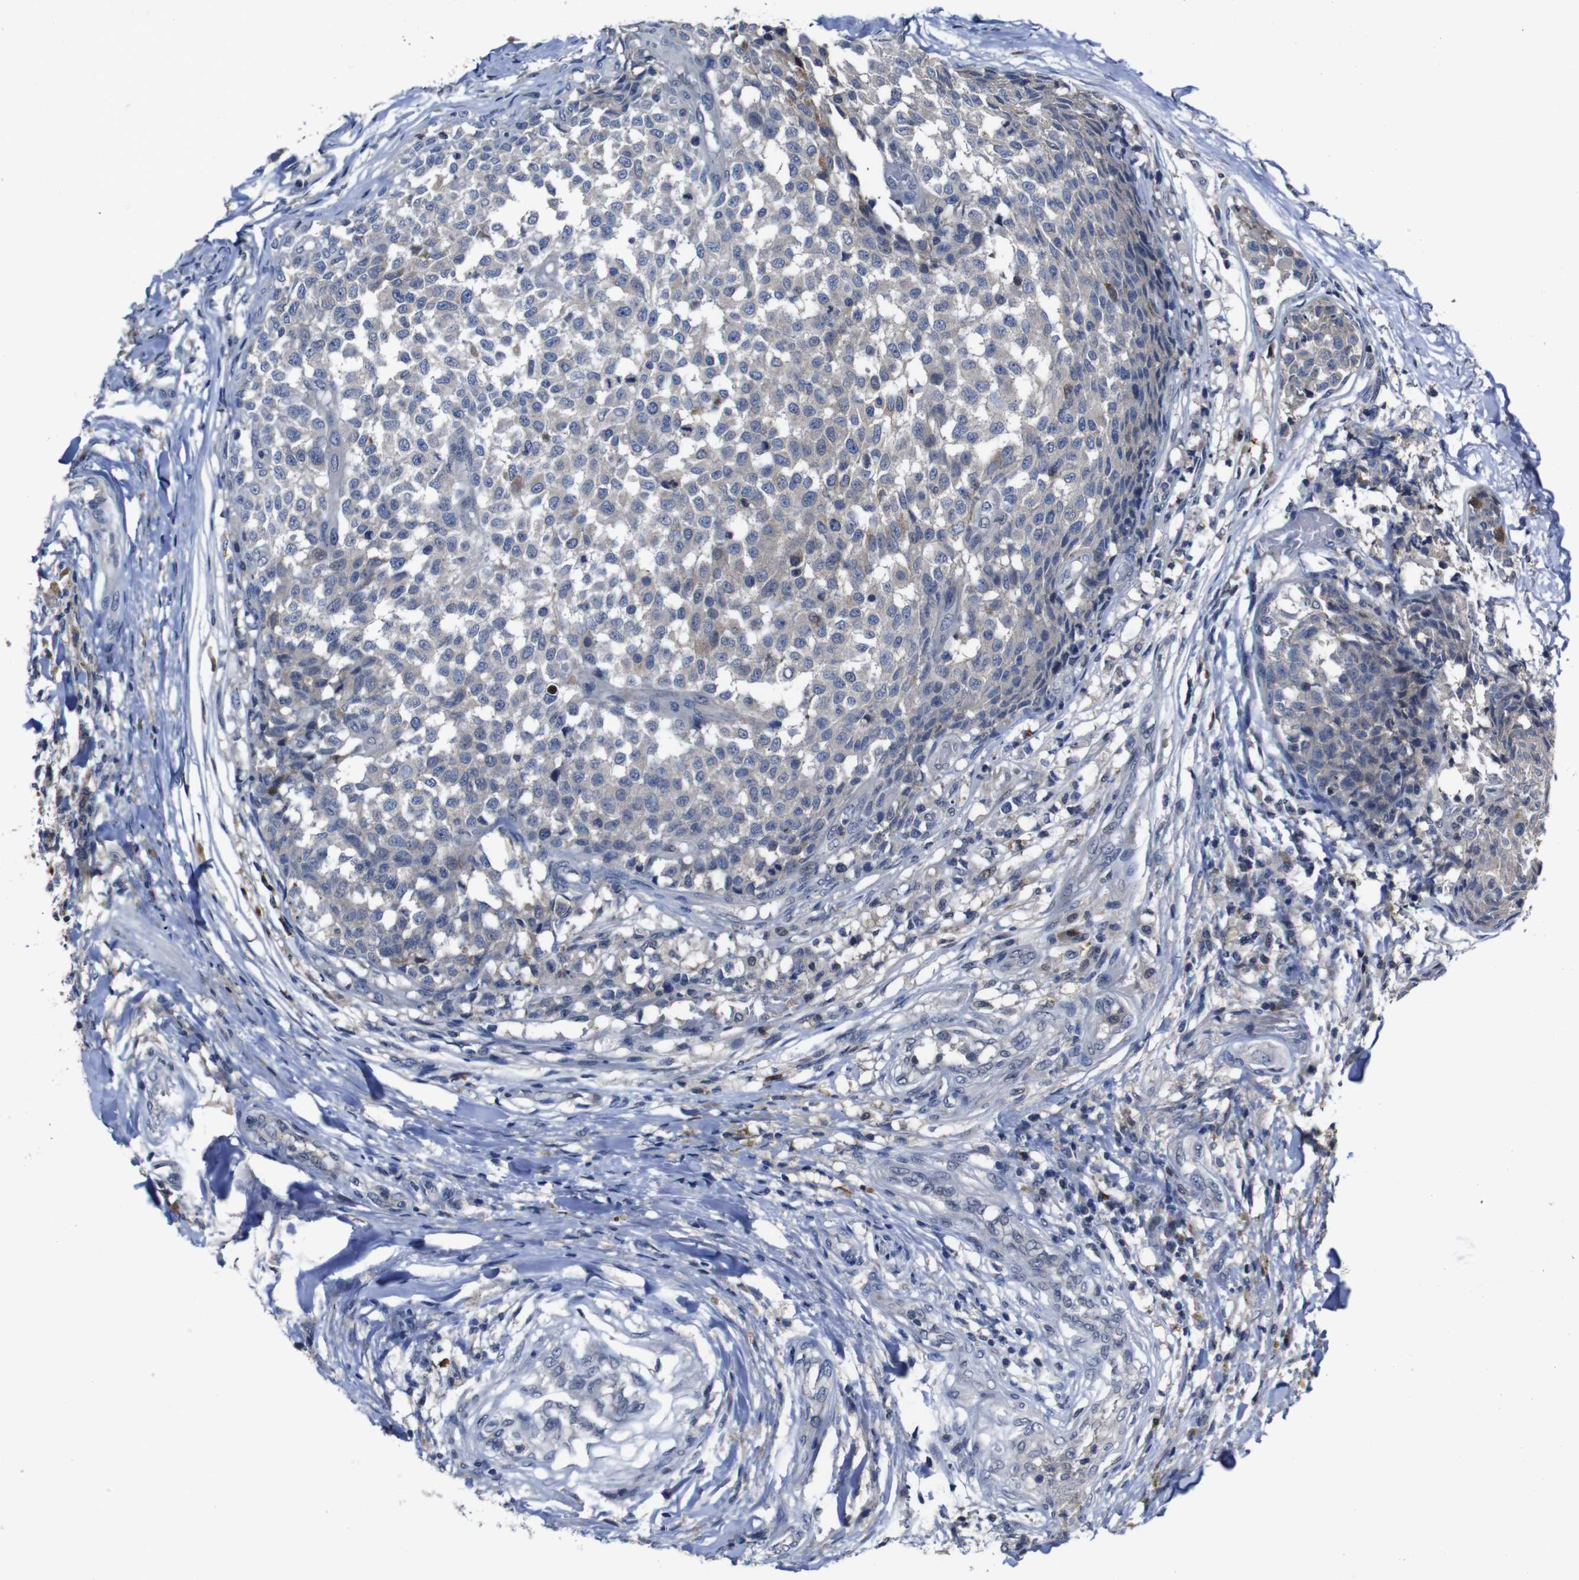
{"staining": {"intensity": "negative", "quantity": "none", "location": "none"}, "tissue": "testis cancer", "cell_type": "Tumor cells", "image_type": "cancer", "snomed": [{"axis": "morphology", "description": "Seminoma, NOS"}, {"axis": "topography", "description": "Testis"}], "caption": "Testis cancer stained for a protein using immunohistochemistry (IHC) reveals no positivity tumor cells.", "gene": "SEMA4B", "patient": {"sex": "male", "age": 59}}